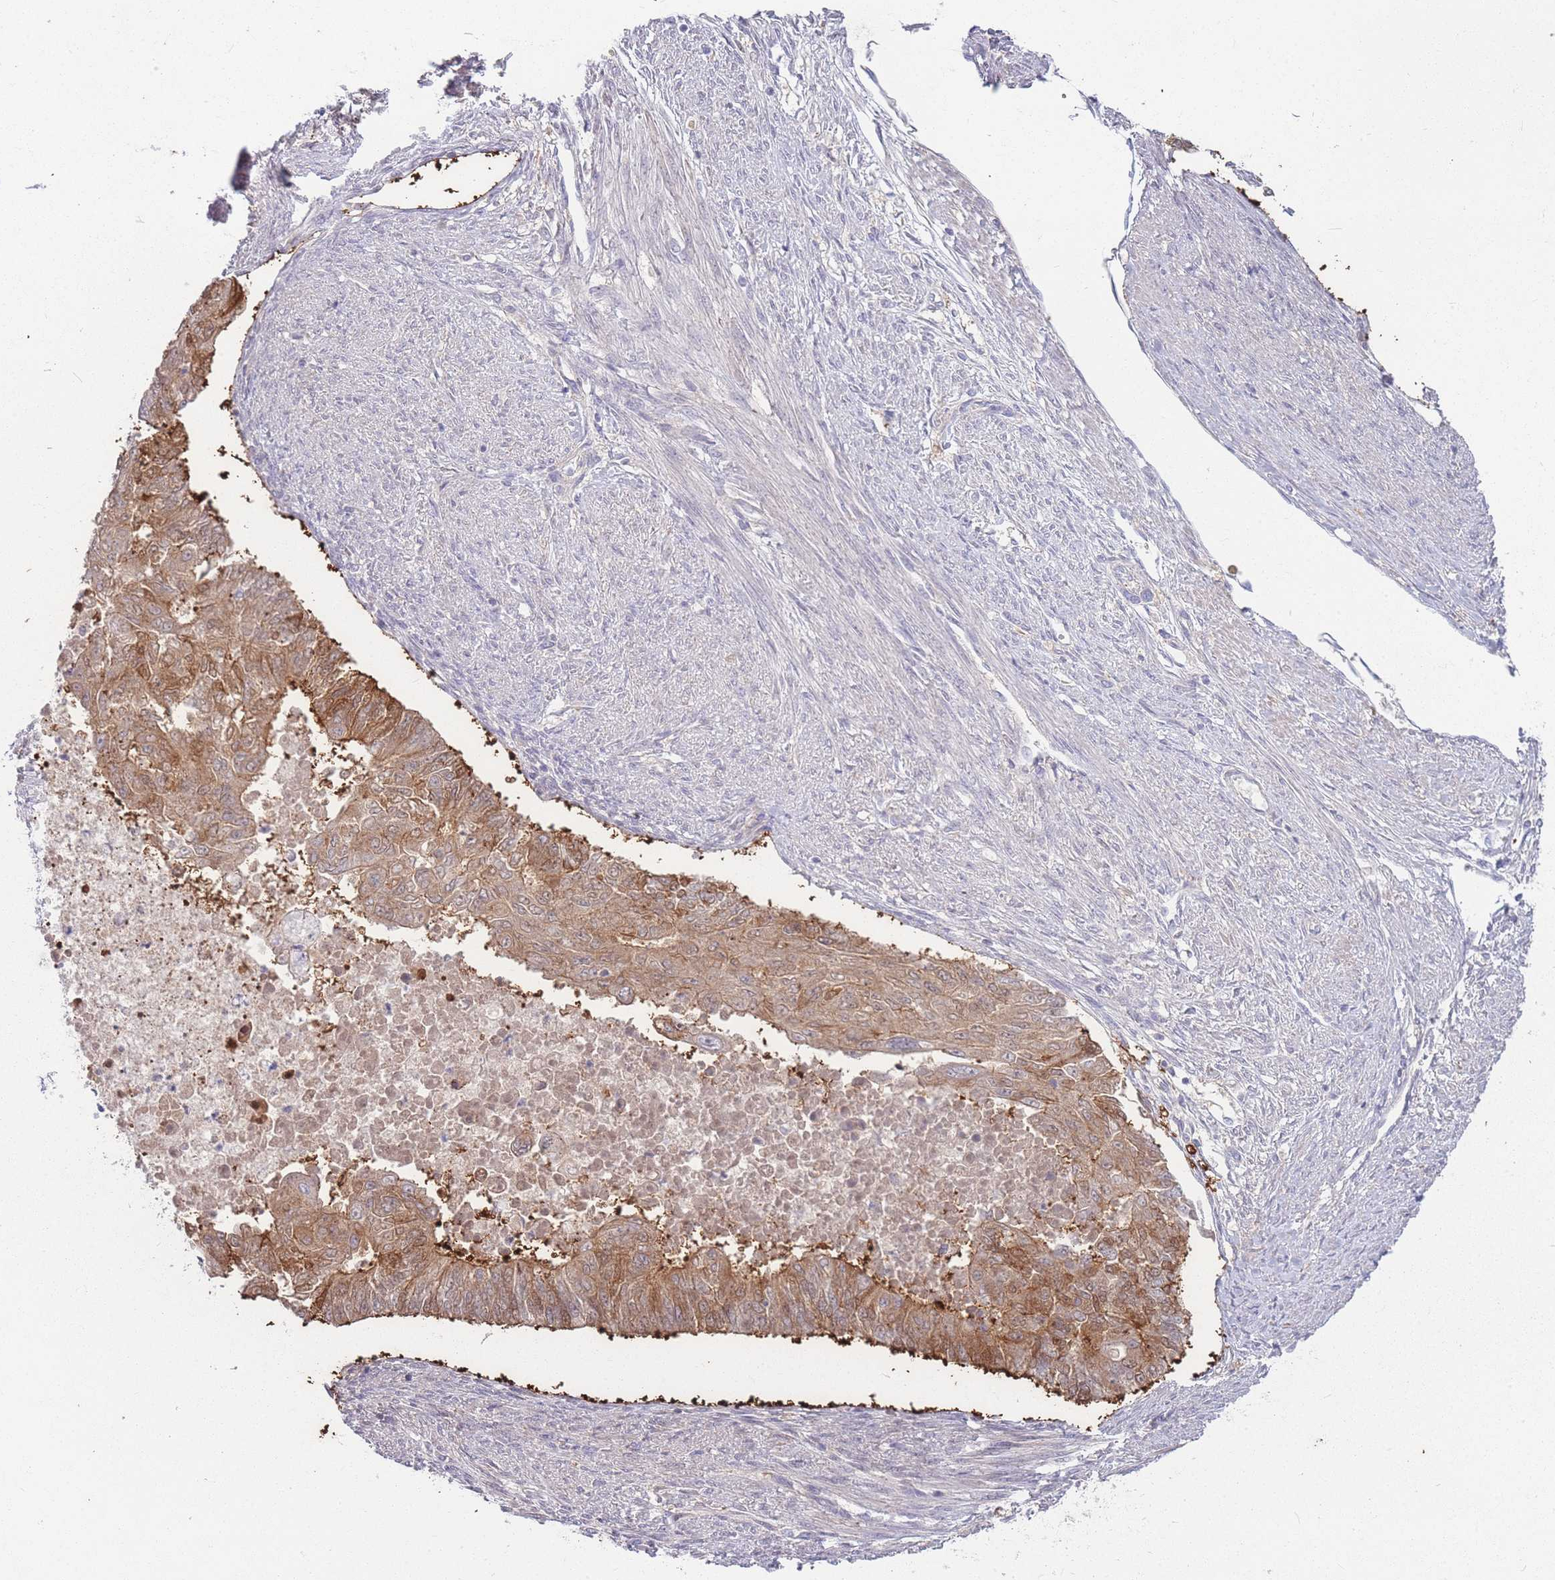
{"staining": {"intensity": "moderate", "quantity": ">75%", "location": "cytoplasmic/membranous"}, "tissue": "endometrial cancer", "cell_type": "Tumor cells", "image_type": "cancer", "snomed": [{"axis": "morphology", "description": "Adenocarcinoma, NOS"}, {"axis": "topography", "description": "Endometrium"}], "caption": "Immunohistochemical staining of human endometrial cancer (adenocarcinoma) reveals moderate cytoplasmic/membranous protein expression in about >75% of tumor cells.", "gene": "SPHKAP", "patient": {"sex": "female", "age": 32}}